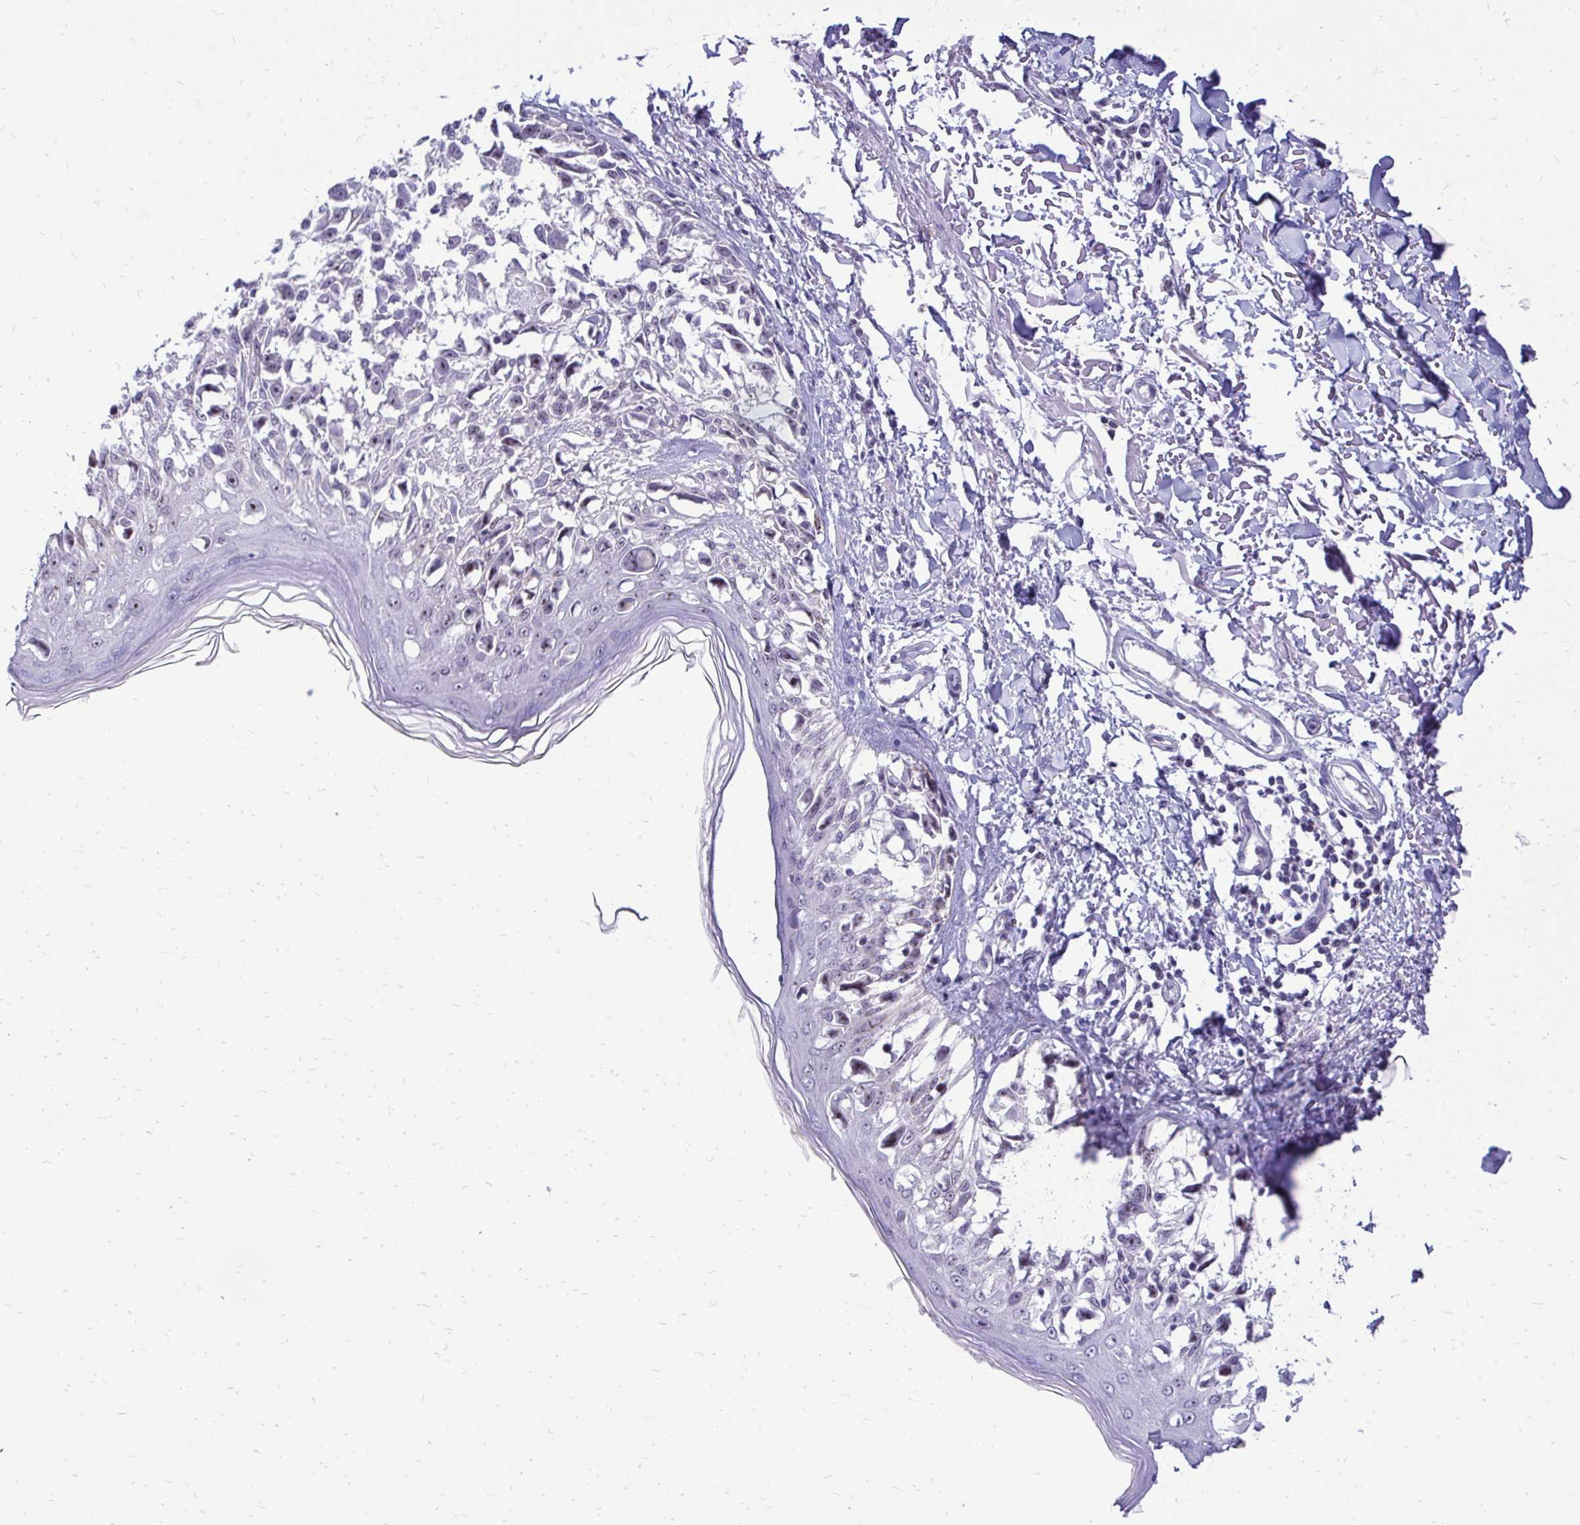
{"staining": {"intensity": "negative", "quantity": "none", "location": "none"}, "tissue": "melanoma", "cell_type": "Tumor cells", "image_type": "cancer", "snomed": [{"axis": "morphology", "description": "Malignant melanoma, NOS"}, {"axis": "topography", "description": "Skin"}], "caption": "Tumor cells show no significant staining in malignant melanoma.", "gene": "NIFK", "patient": {"sex": "male", "age": 73}}